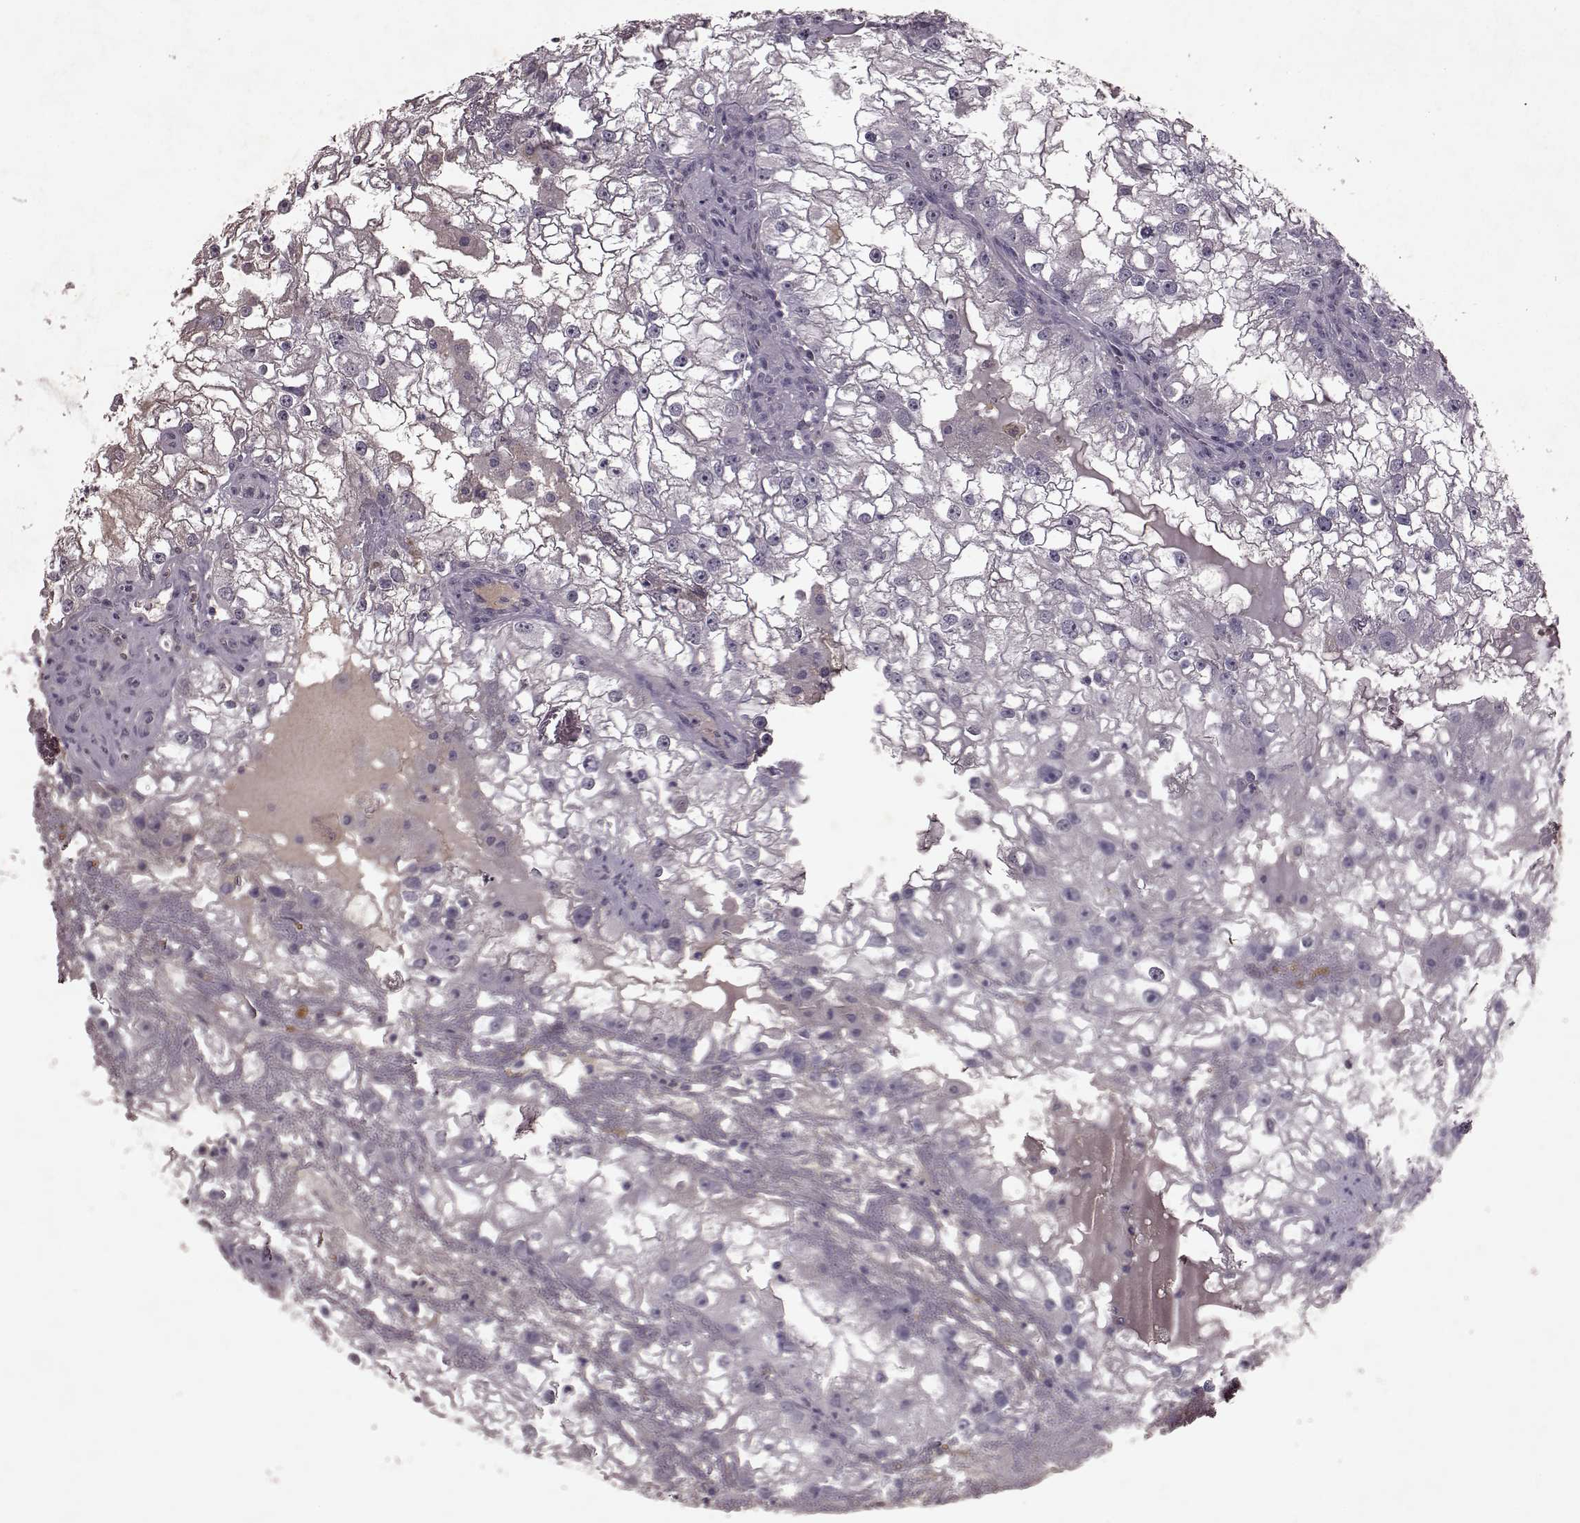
{"staining": {"intensity": "negative", "quantity": "none", "location": "none"}, "tissue": "renal cancer", "cell_type": "Tumor cells", "image_type": "cancer", "snomed": [{"axis": "morphology", "description": "Adenocarcinoma, NOS"}, {"axis": "topography", "description": "Kidney"}], "caption": "Immunohistochemistry (IHC) histopathology image of neoplastic tissue: renal cancer (adenocarcinoma) stained with DAB shows no significant protein staining in tumor cells.", "gene": "FRRS1L", "patient": {"sex": "male", "age": 59}}